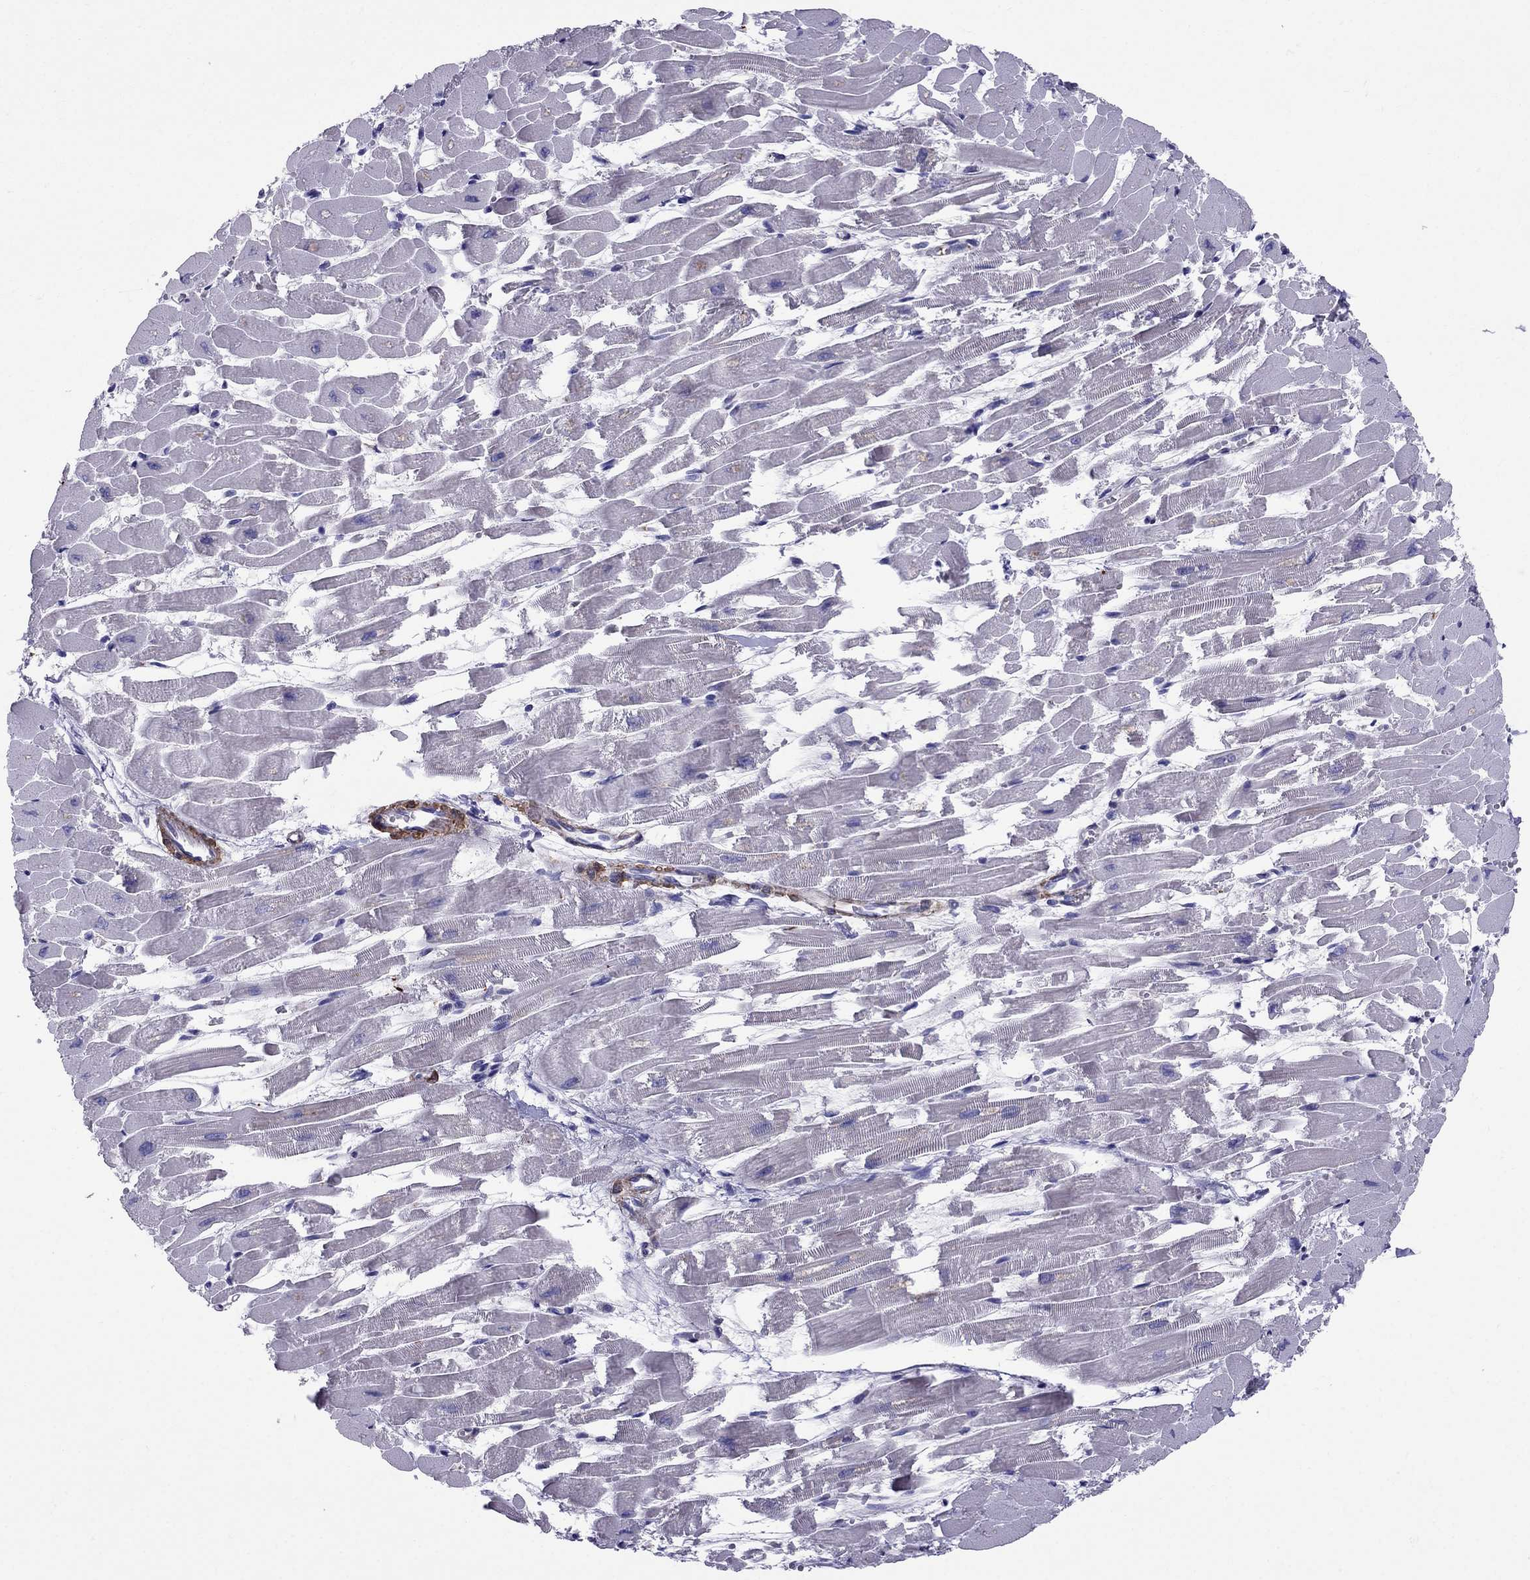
{"staining": {"intensity": "negative", "quantity": "none", "location": "none"}, "tissue": "heart muscle", "cell_type": "Cardiomyocytes", "image_type": "normal", "snomed": [{"axis": "morphology", "description": "Normal tissue, NOS"}, {"axis": "topography", "description": "Heart"}], "caption": "Histopathology image shows no protein positivity in cardiomyocytes of normal heart muscle.", "gene": "GPR50", "patient": {"sex": "female", "age": 52}}